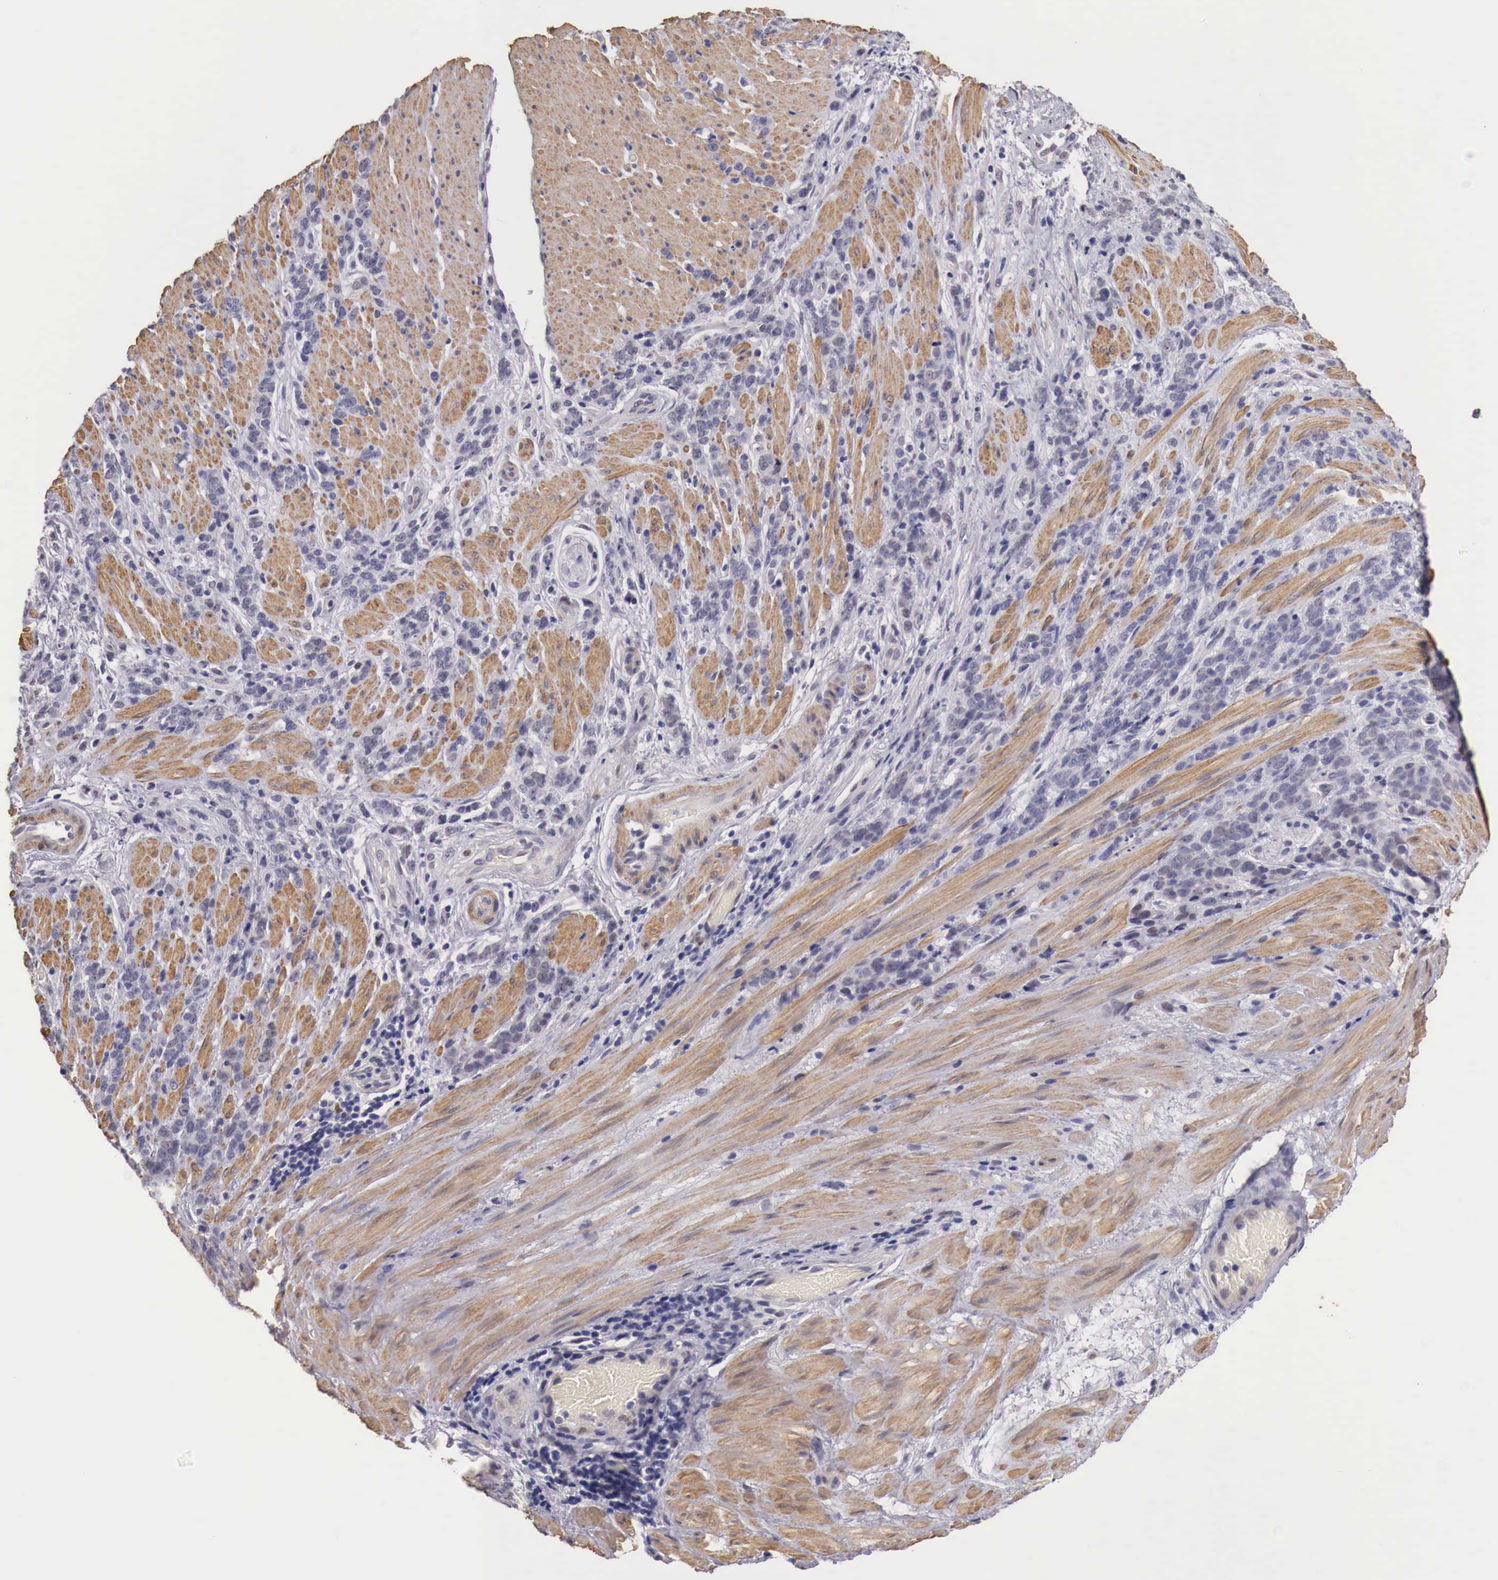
{"staining": {"intensity": "negative", "quantity": "none", "location": "none"}, "tissue": "stomach cancer", "cell_type": "Tumor cells", "image_type": "cancer", "snomed": [{"axis": "morphology", "description": "Adenocarcinoma, NOS"}, {"axis": "topography", "description": "Stomach, lower"}], "caption": "Immunohistochemistry histopathology image of human stomach cancer (adenocarcinoma) stained for a protein (brown), which reveals no staining in tumor cells.", "gene": "ENOX2", "patient": {"sex": "male", "age": 88}}